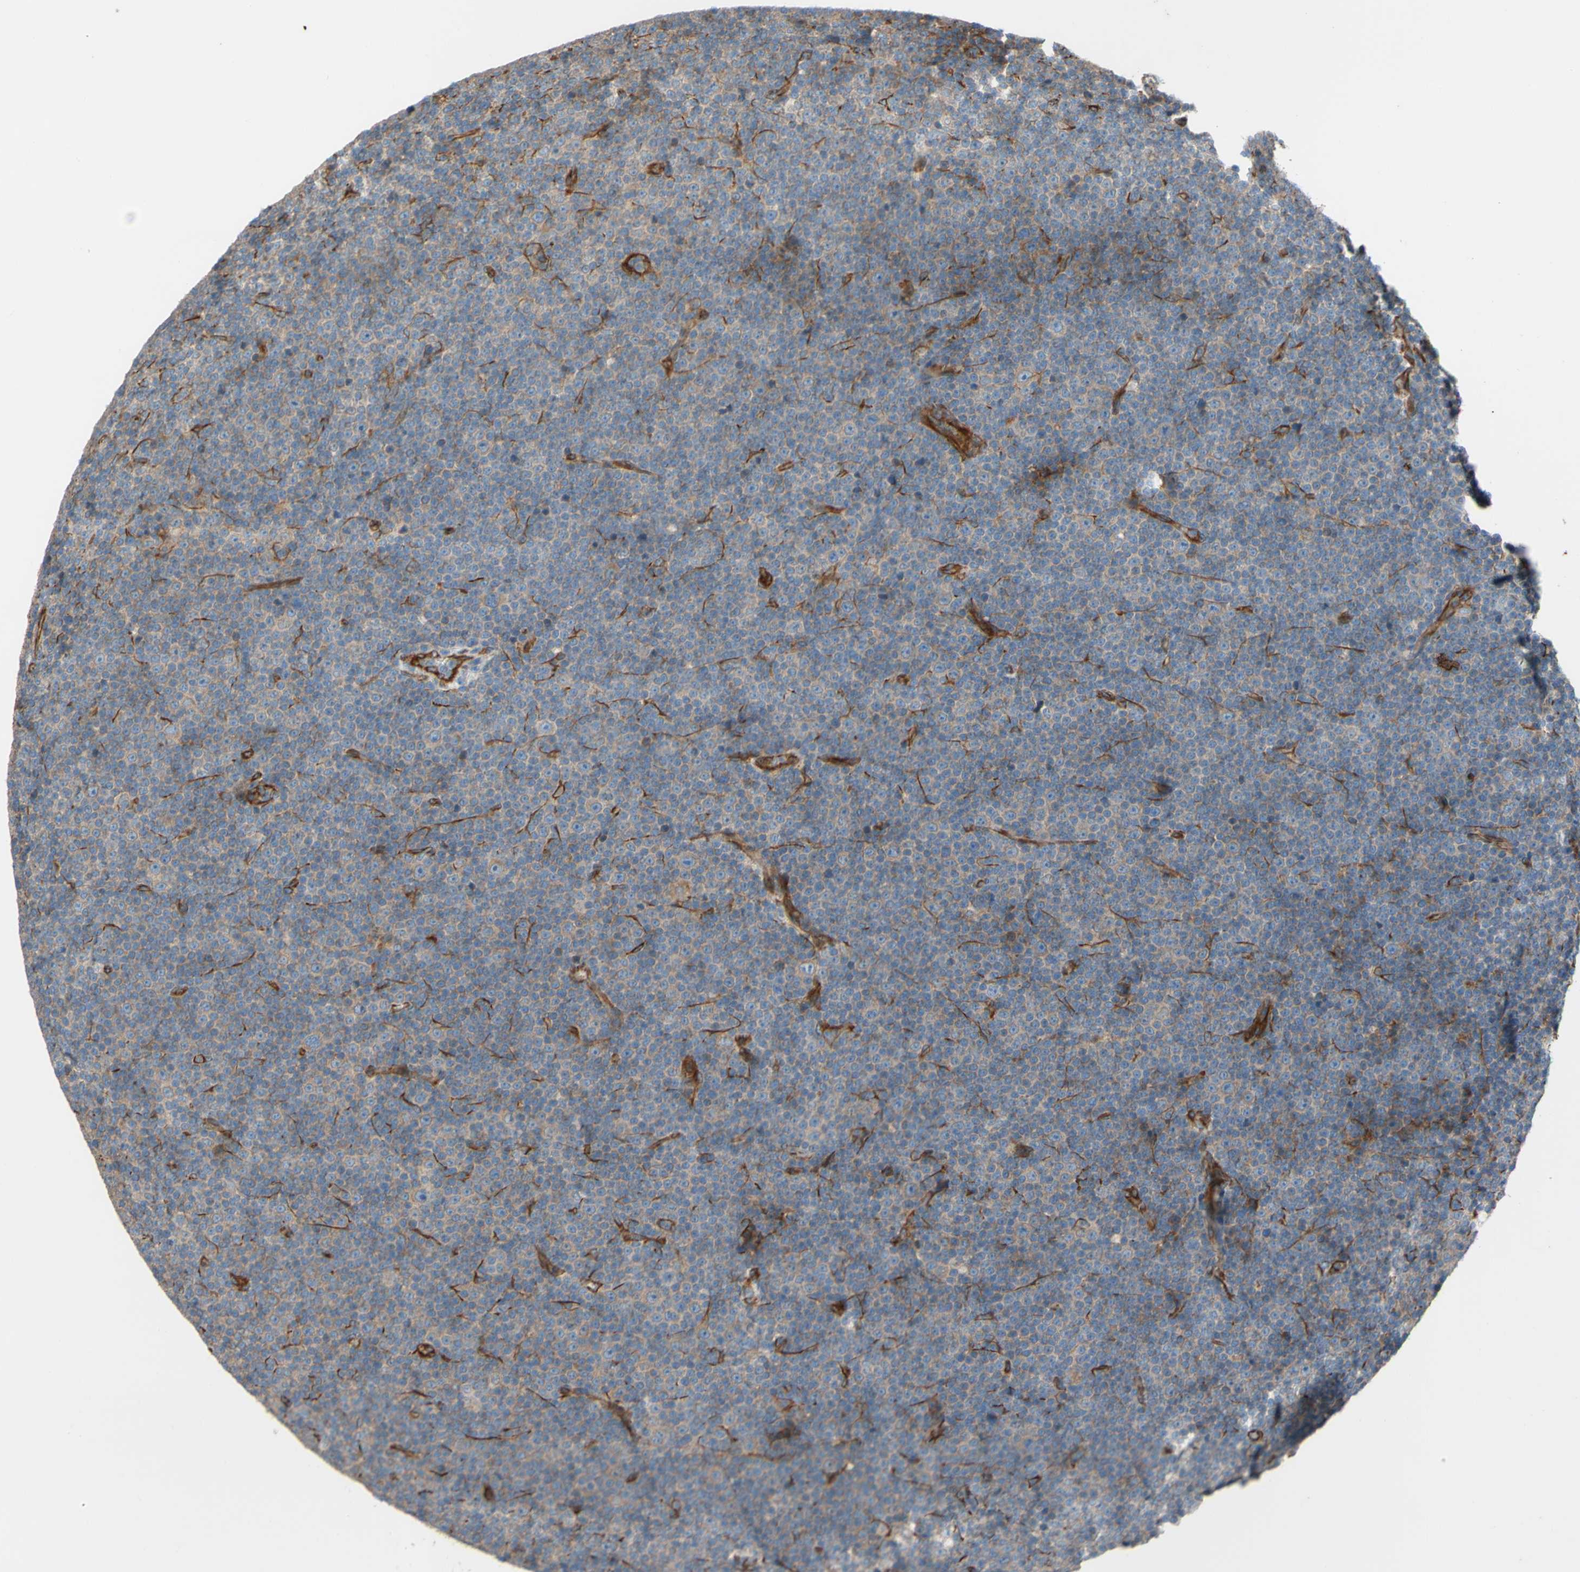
{"staining": {"intensity": "weak", "quantity": ">75%", "location": "cytoplasmic/membranous"}, "tissue": "lymphoma", "cell_type": "Tumor cells", "image_type": "cancer", "snomed": [{"axis": "morphology", "description": "Malignant lymphoma, non-Hodgkin's type, Low grade"}, {"axis": "topography", "description": "Lymph node"}], "caption": "Protein analysis of low-grade malignant lymphoma, non-Hodgkin's type tissue shows weak cytoplasmic/membranous expression in approximately >75% of tumor cells.", "gene": "C1orf43", "patient": {"sex": "female", "age": 67}}